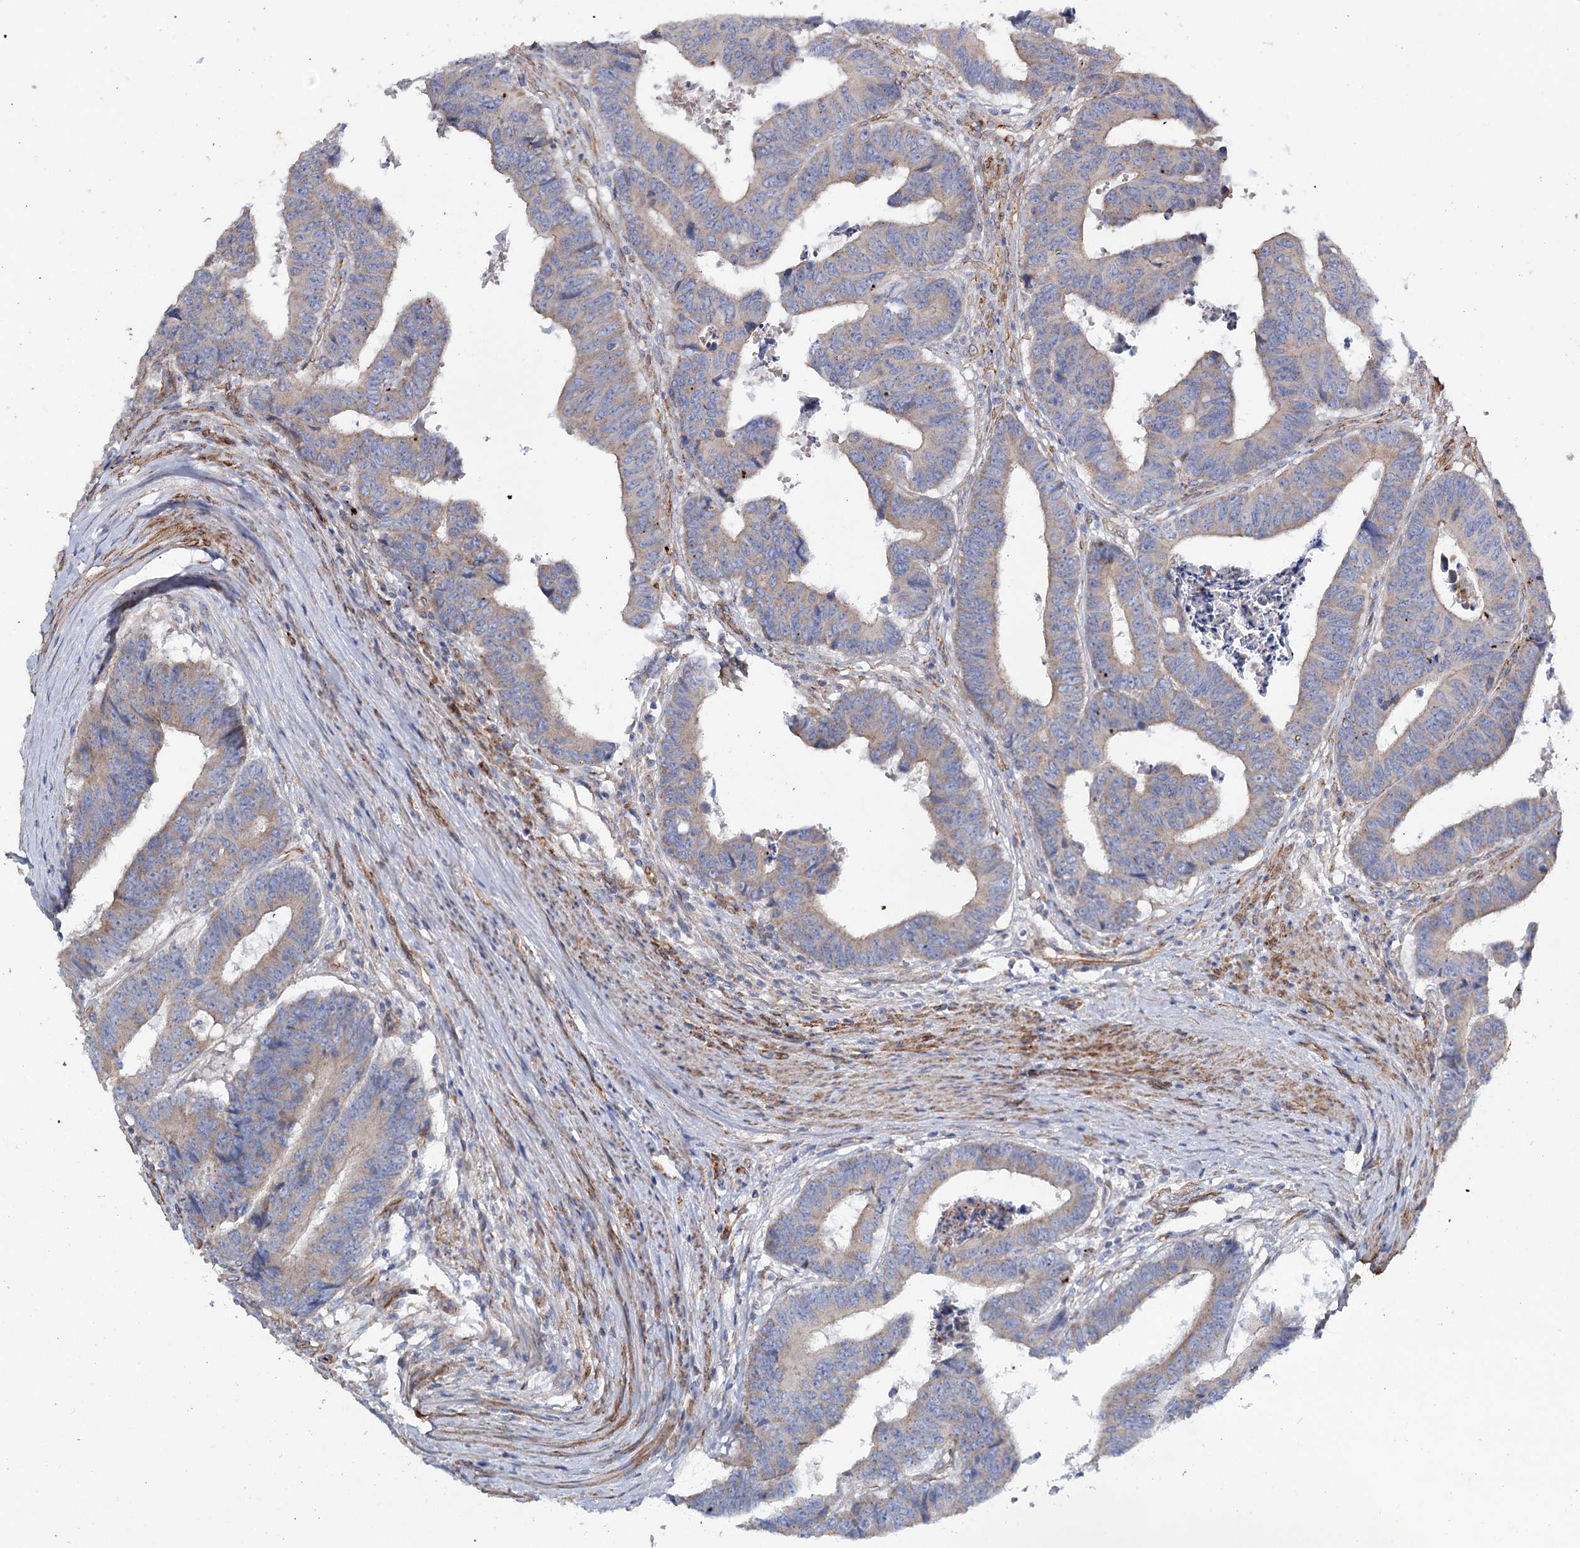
{"staining": {"intensity": "negative", "quantity": "none", "location": "none"}, "tissue": "colorectal cancer", "cell_type": "Tumor cells", "image_type": "cancer", "snomed": [{"axis": "morphology", "description": "Adenocarcinoma, NOS"}, {"axis": "topography", "description": "Rectum"}], "caption": "The photomicrograph shows no staining of tumor cells in colorectal cancer.", "gene": "TMEM164", "patient": {"sex": "male", "age": 84}}